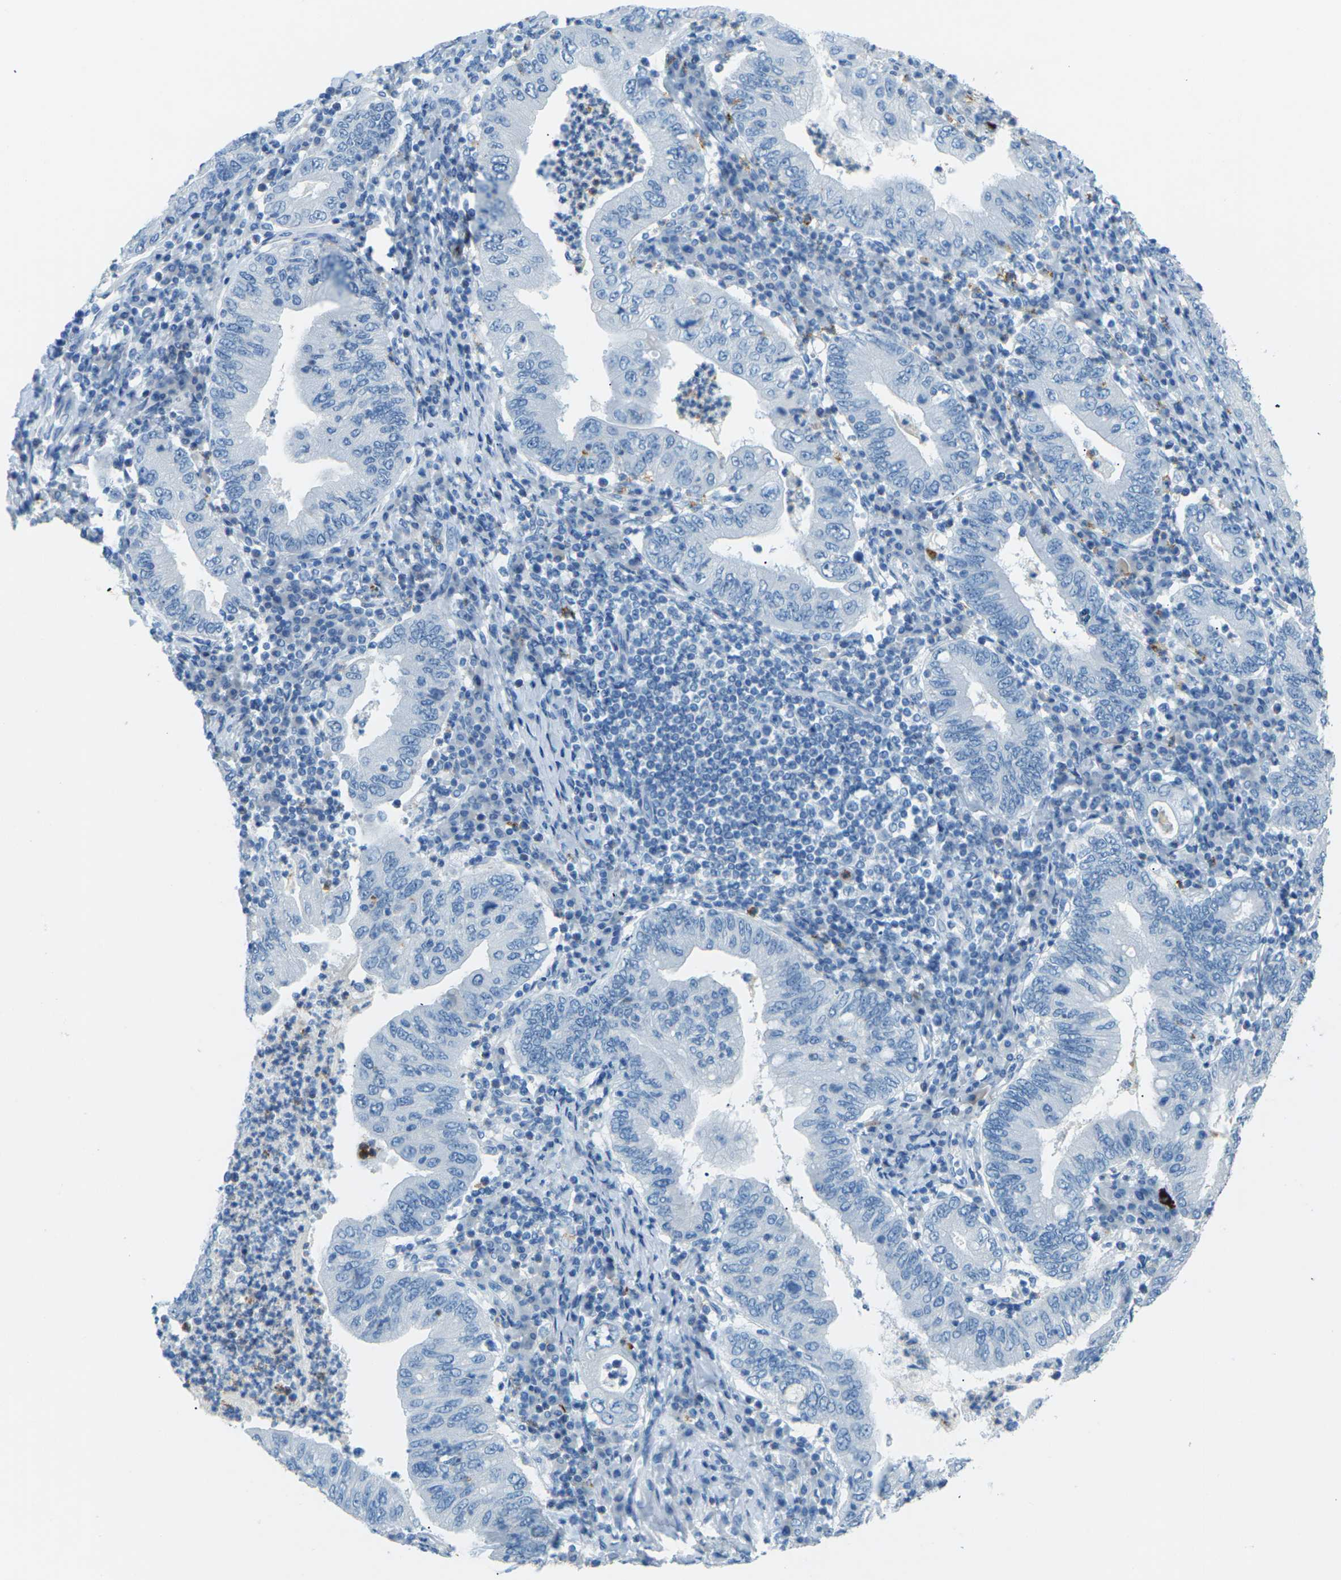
{"staining": {"intensity": "negative", "quantity": "none", "location": "none"}, "tissue": "stomach cancer", "cell_type": "Tumor cells", "image_type": "cancer", "snomed": [{"axis": "morphology", "description": "Normal tissue, NOS"}, {"axis": "morphology", "description": "Adenocarcinoma, NOS"}, {"axis": "topography", "description": "Esophagus"}, {"axis": "topography", "description": "Stomach, upper"}, {"axis": "topography", "description": "Peripheral nerve tissue"}], "caption": "IHC image of human stomach cancer (adenocarcinoma) stained for a protein (brown), which exhibits no positivity in tumor cells. (Immunohistochemistry (ihc), brightfield microscopy, high magnification).", "gene": "CDH16", "patient": {"sex": "male", "age": 62}}